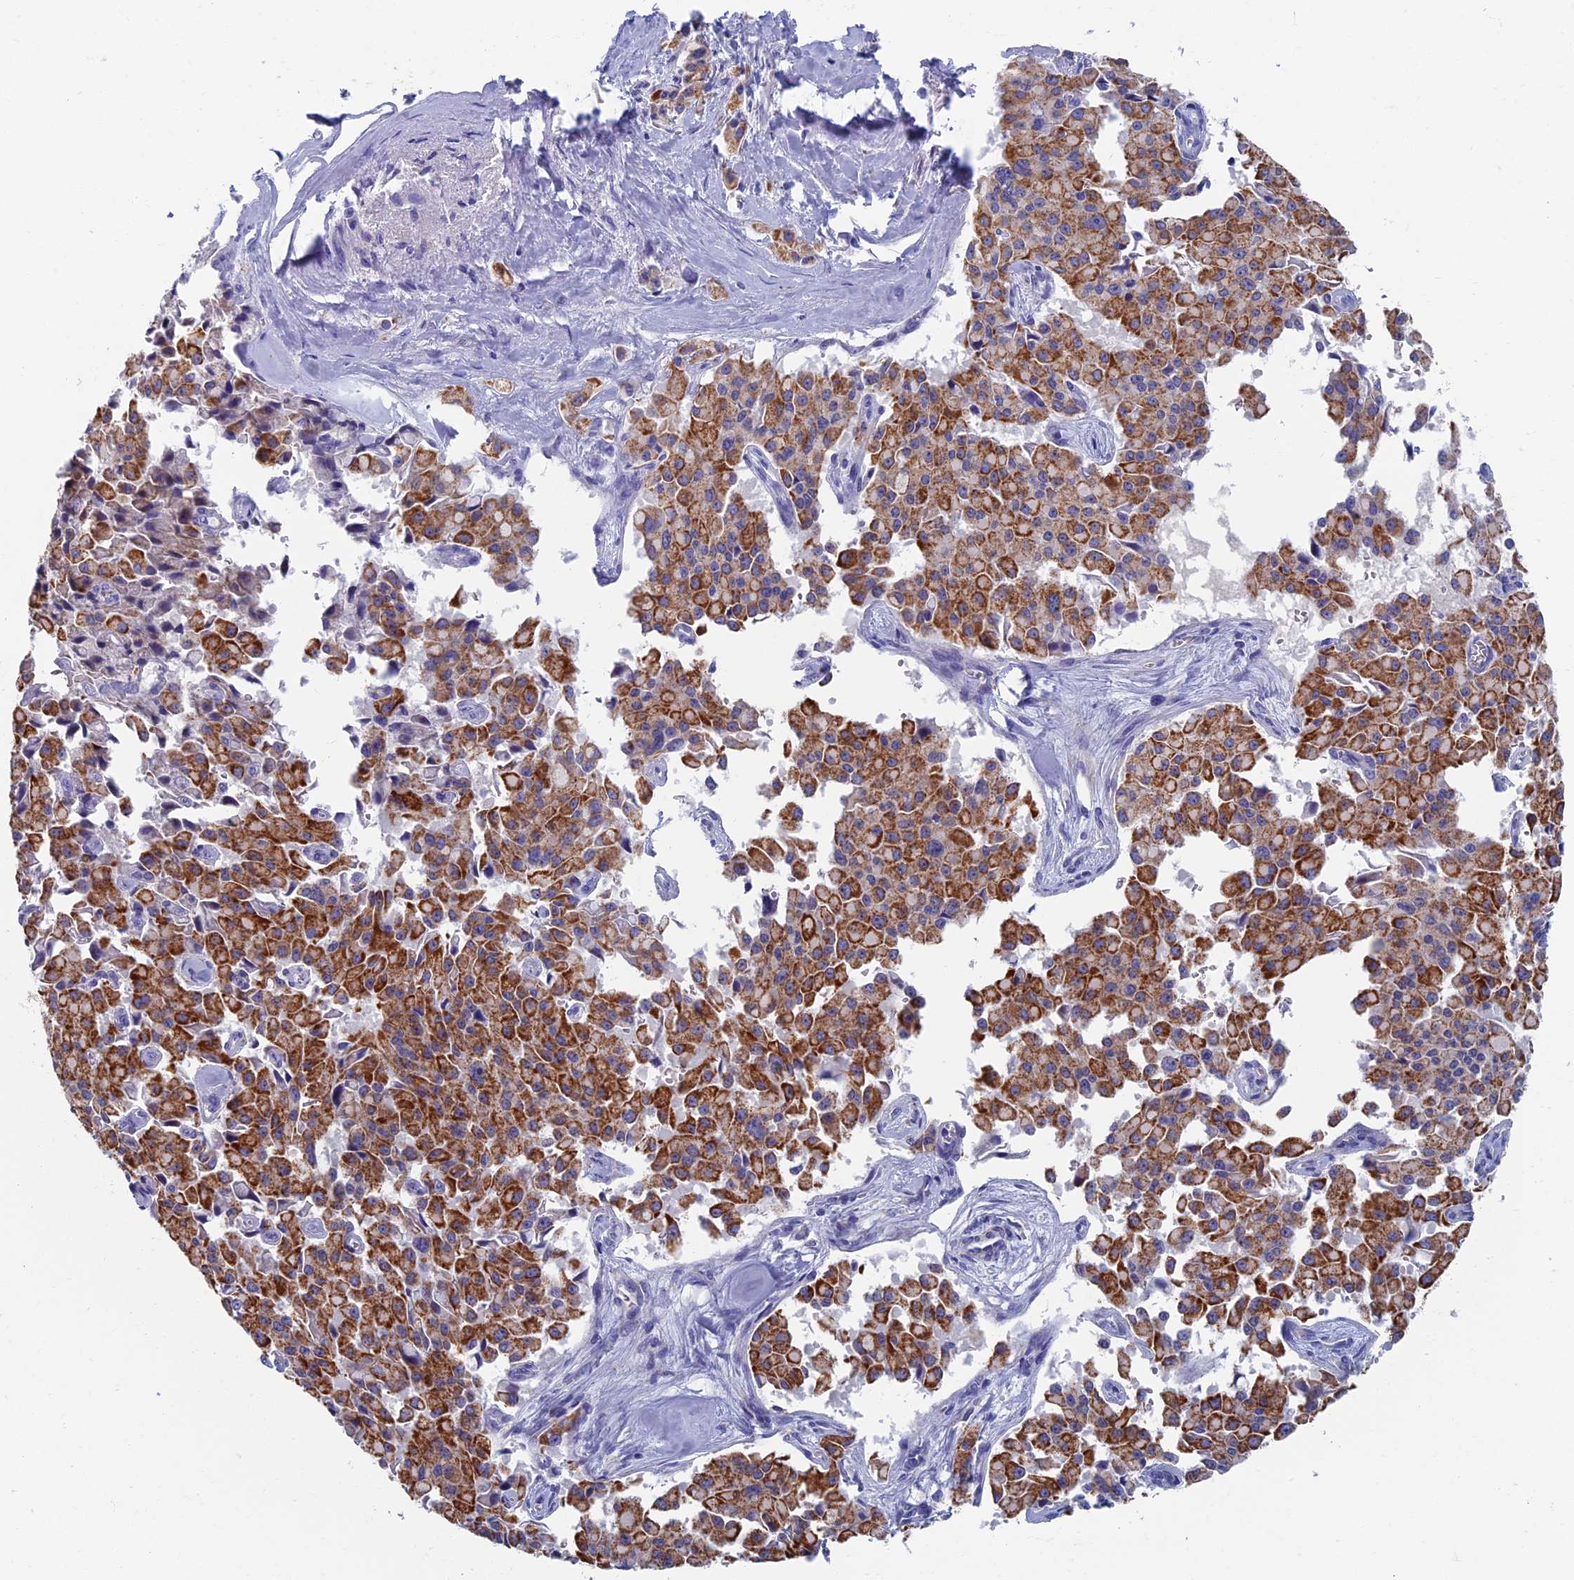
{"staining": {"intensity": "moderate", "quantity": ">75%", "location": "cytoplasmic/membranous"}, "tissue": "pancreatic cancer", "cell_type": "Tumor cells", "image_type": "cancer", "snomed": [{"axis": "morphology", "description": "Adenocarcinoma, NOS"}, {"axis": "topography", "description": "Pancreas"}], "caption": "Protein expression analysis of pancreatic adenocarcinoma shows moderate cytoplasmic/membranous expression in approximately >75% of tumor cells.", "gene": "OAT", "patient": {"sex": "male", "age": 65}}